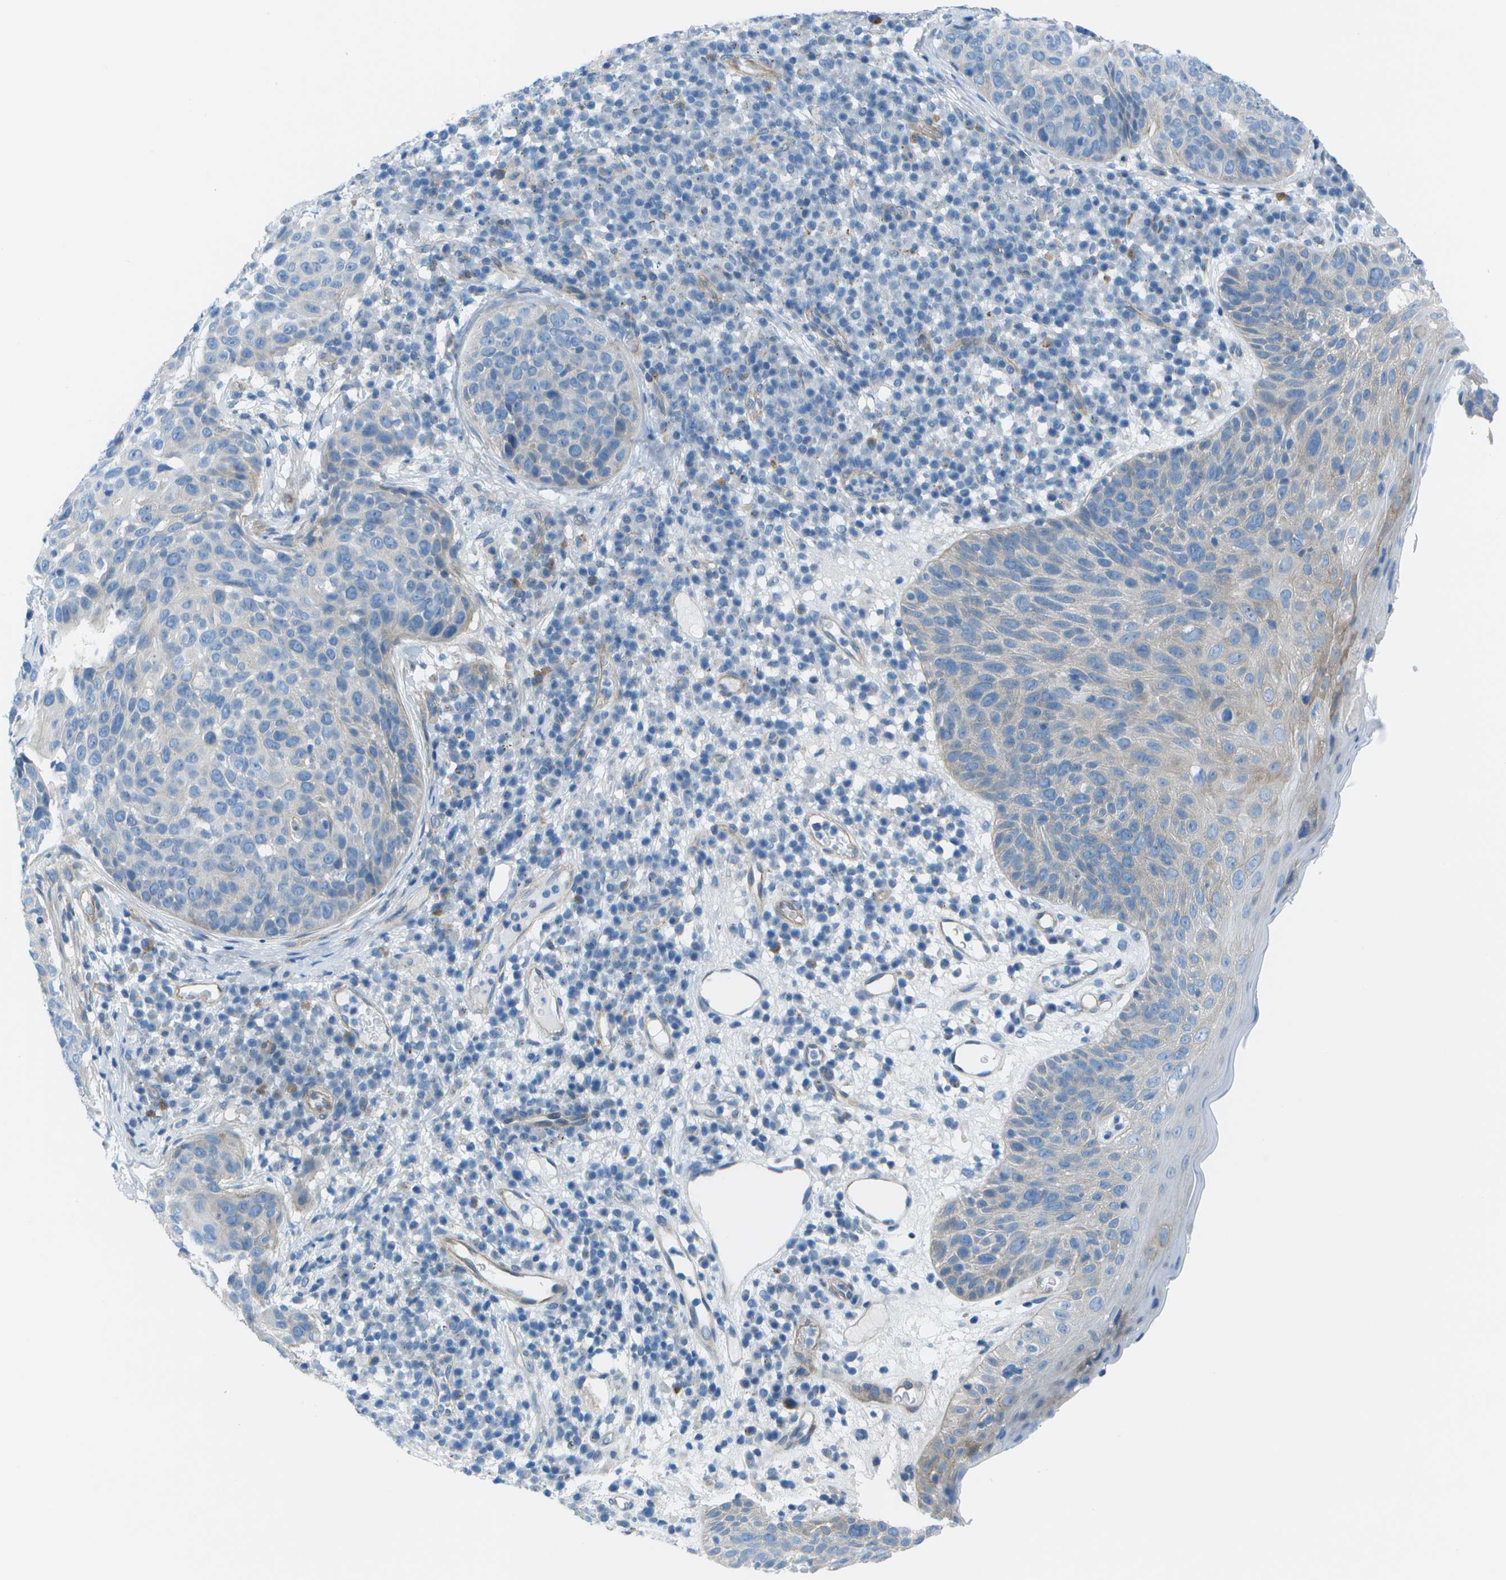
{"staining": {"intensity": "weak", "quantity": "<25%", "location": "cytoplasmic/membranous"}, "tissue": "skin cancer", "cell_type": "Tumor cells", "image_type": "cancer", "snomed": [{"axis": "morphology", "description": "Squamous cell carcinoma in situ, NOS"}, {"axis": "morphology", "description": "Squamous cell carcinoma, NOS"}, {"axis": "topography", "description": "Skin"}], "caption": "Image shows no significant protein positivity in tumor cells of squamous cell carcinoma in situ (skin).", "gene": "SORBS3", "patient": {"sex": "male", "age": 93}}